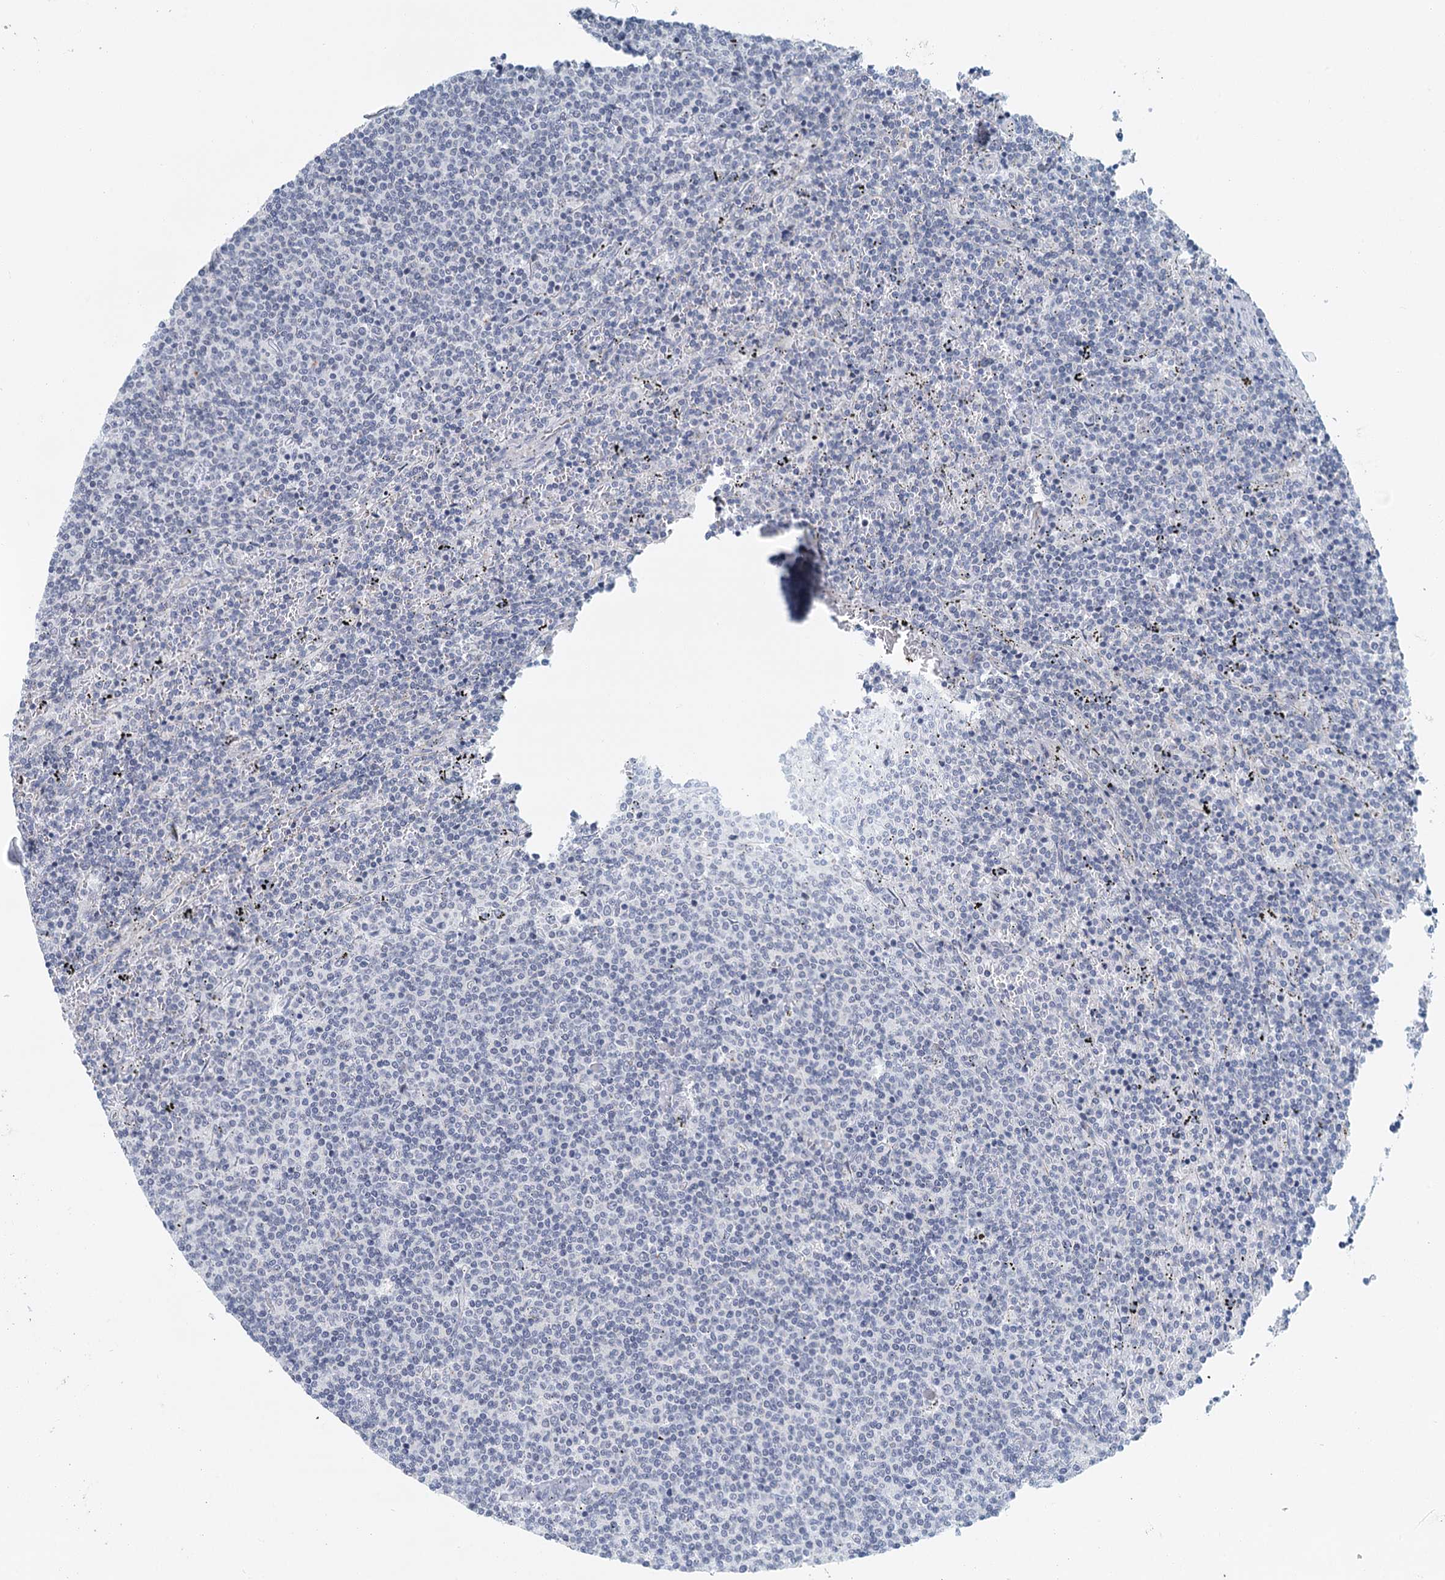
{"staining": {"intensity": "negative", "quantity": "none", "location": "none"}, "tissue": "lymphoma", "cell_type": "Tumor cells", "image_type": "cancer", "snomed": [{"axis": "morphology", "description": "Malignant lymphoma, non-Hodgkin's type, Low grade"}, {"axis": "topography", "description": "Spleen"}], "caption": "Photomicrograph shows no significant protein positivity in tumor cells of lymphoma. The staining is performed using DAB (3,3'-diaminobenzidine) brown chromogen with nuclei counter-stained in using hematoxylin.", "gene": "ZNF527", "patient": {"sex": "female", "age": 50}}